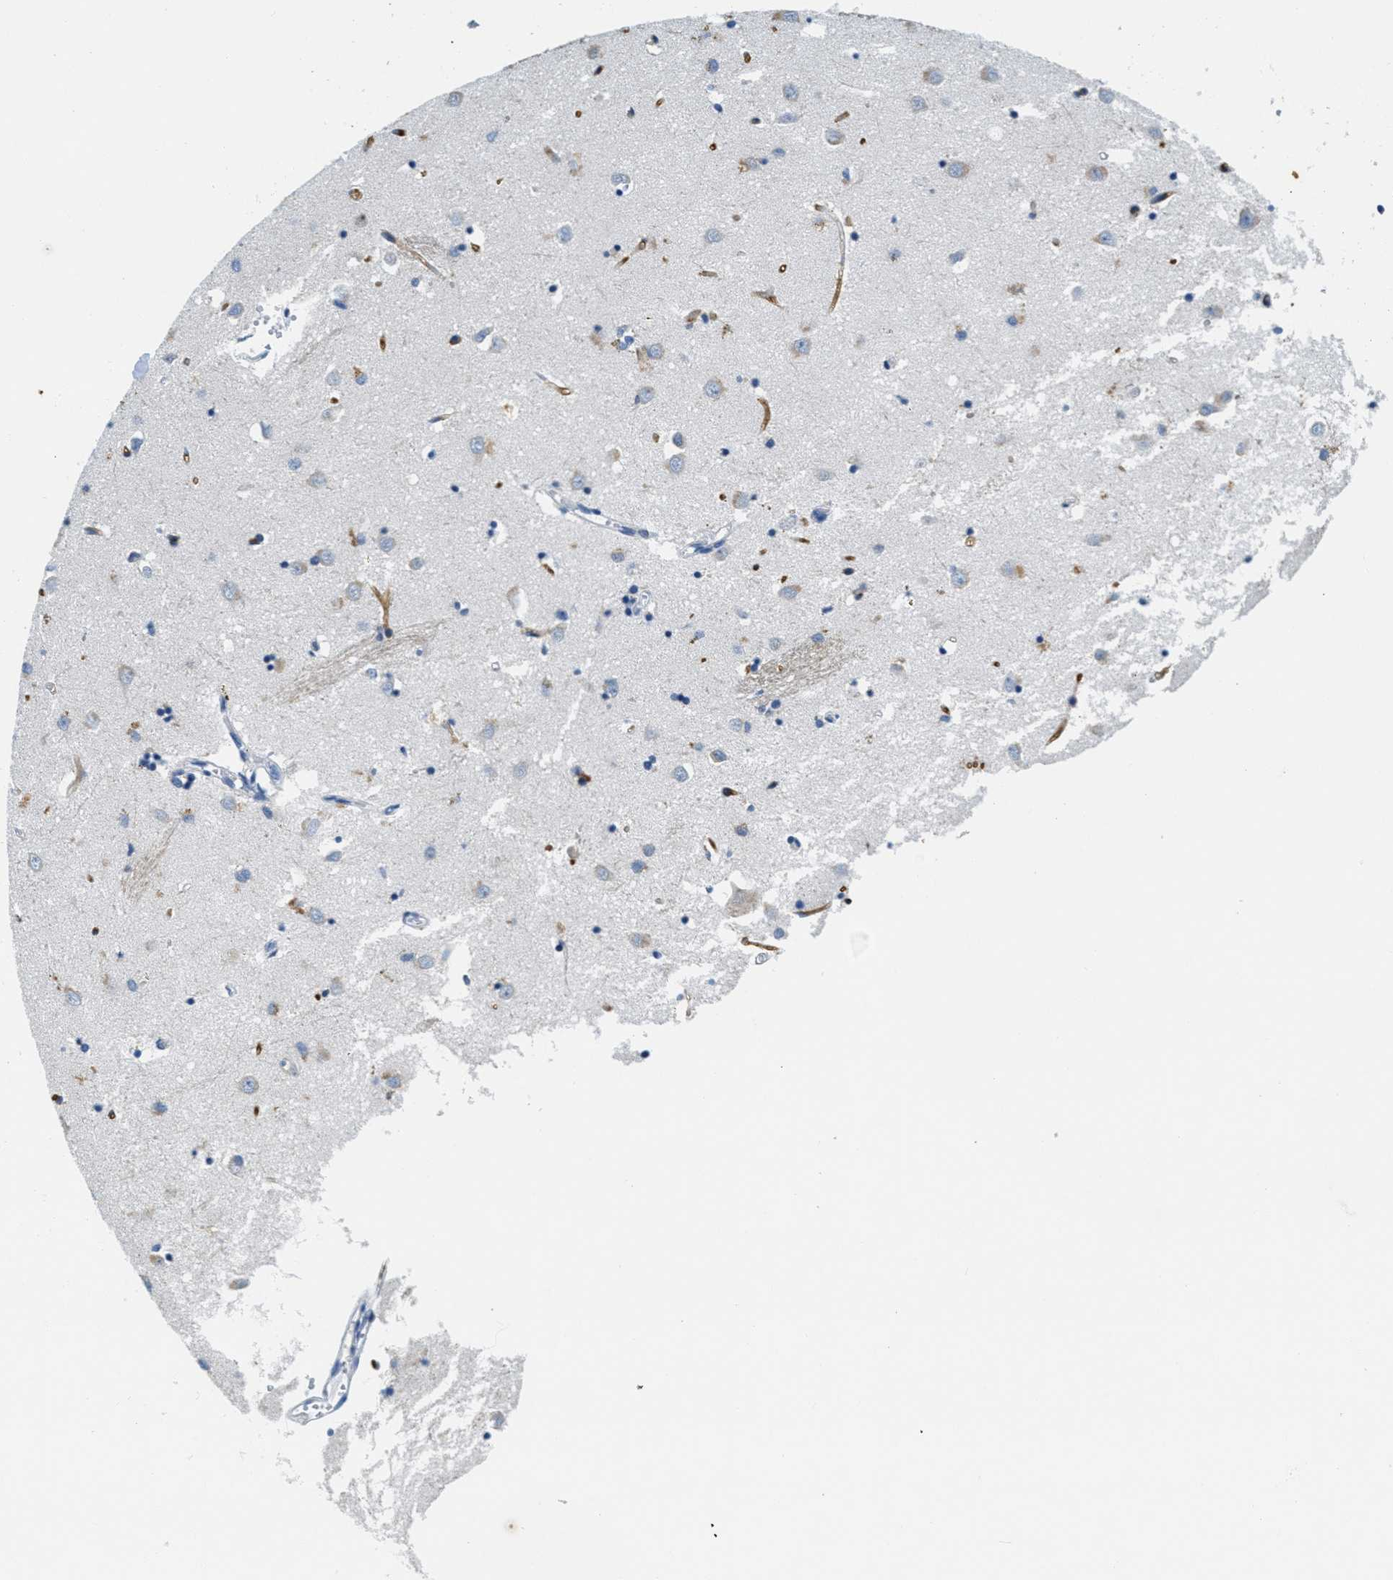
{"staining": {"intensity": "negative", "quantity": "none", "location": "none"}, "tissue": "caudate", "cell_type": "Glial cells", "image_type": "normal", "snomed": [{"axis": "morphology", "description": "Normal tissue, NOS"}, {"axis": "topography", "description": "Lateral ventricle wall"}], "caption": "Immunohistochemistry photomicrograph of unremarkable human caudate stained for a protein (brown), which exhibits no positivity in glial cells. (IHC, brightfield microscopy, high magnification).", "gene": "CA4", "patient": {"sex": "female", "age": 19}}